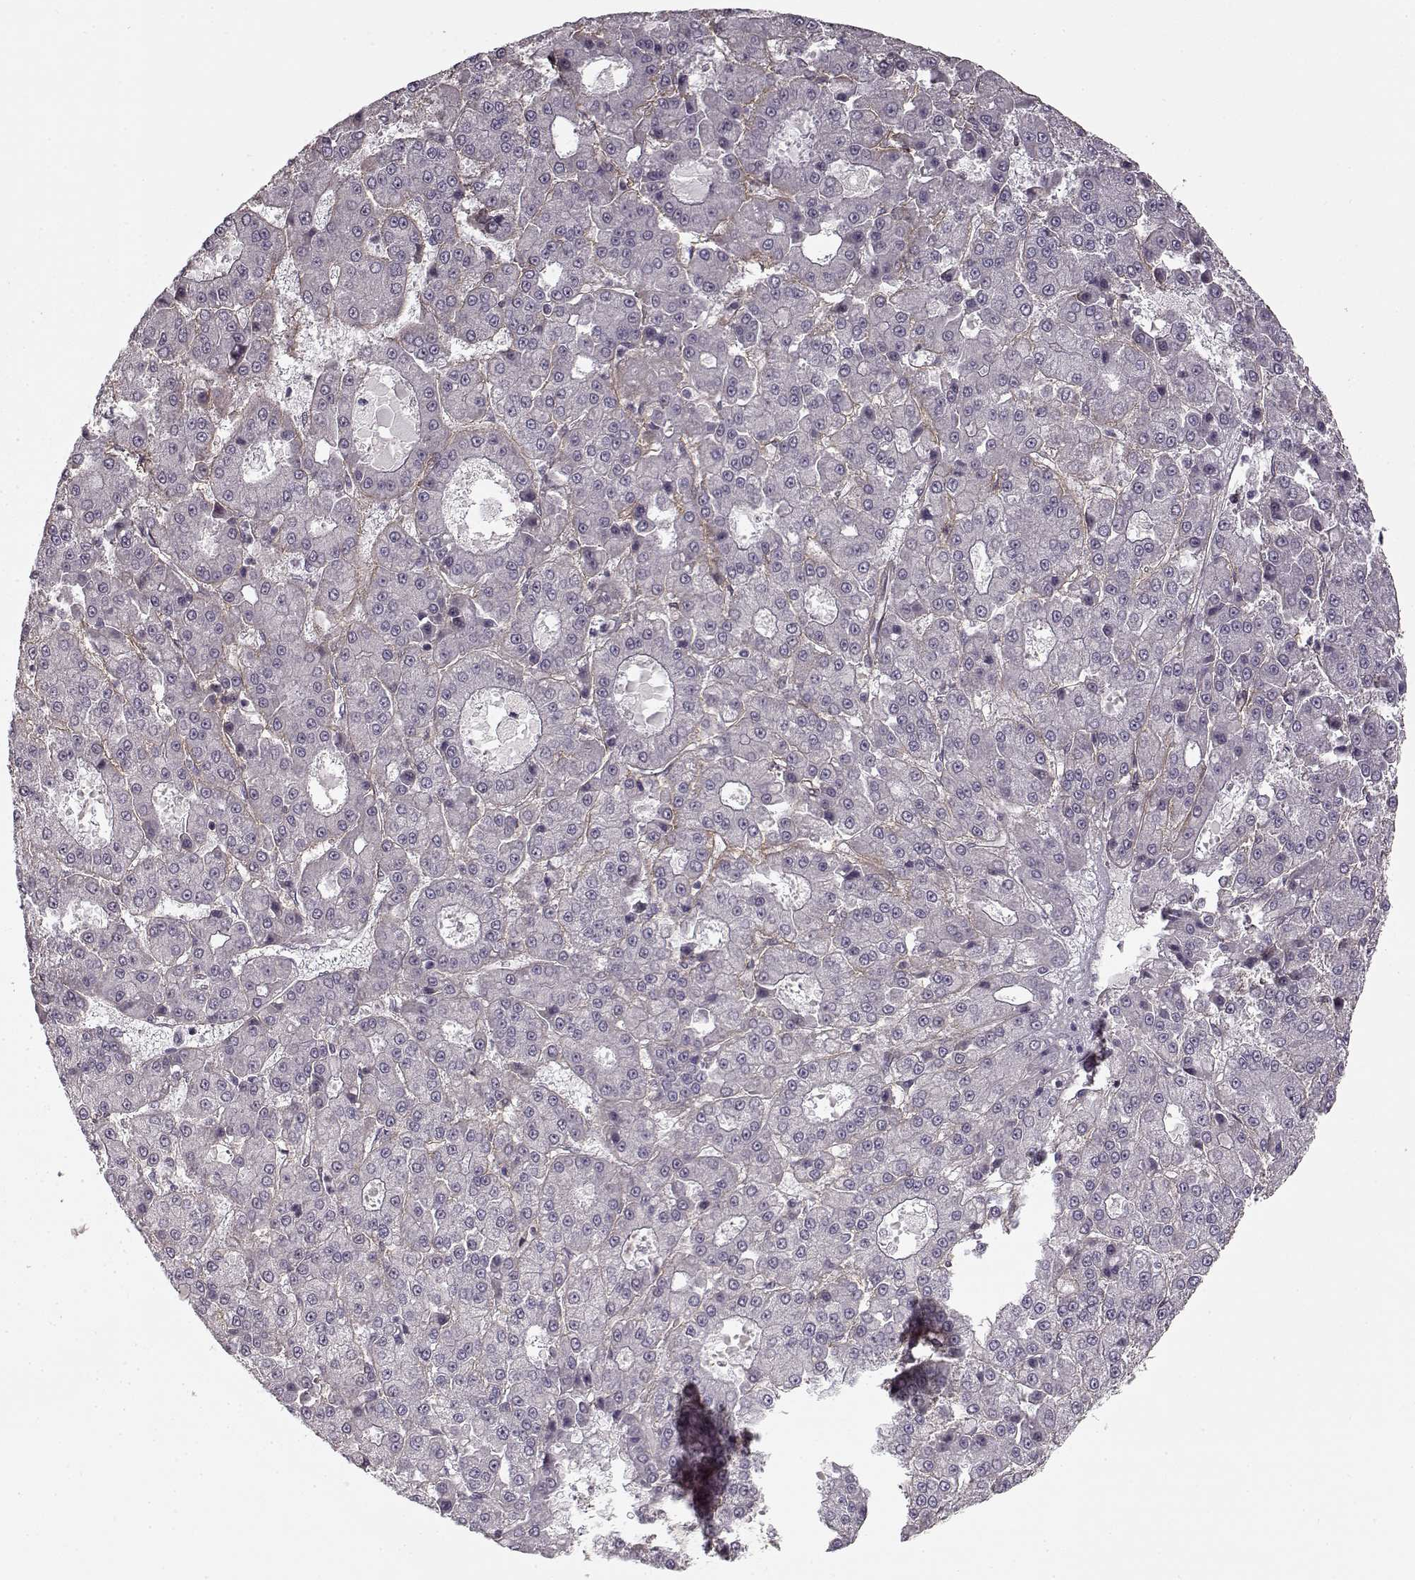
{"staining": {"intensity": "negative", "quantity": "none", "location": "none"}, "tissue": "liver cancer", "cell_type": "Tumor cells", "image_type": "cancer", "snomed": [{"axis": "morphology", "description": "Carcinoma, Hepatocellular, NOS"}, {"axis": "topography", "description": "Liver"}], "caption": "Immunohistochemistry of human liver cancer (hepatocellular carcinoma) reveals no positivity in tumor cells.", "gene": "LAMB2", "patient": {"sex": "male", "age": 70}}